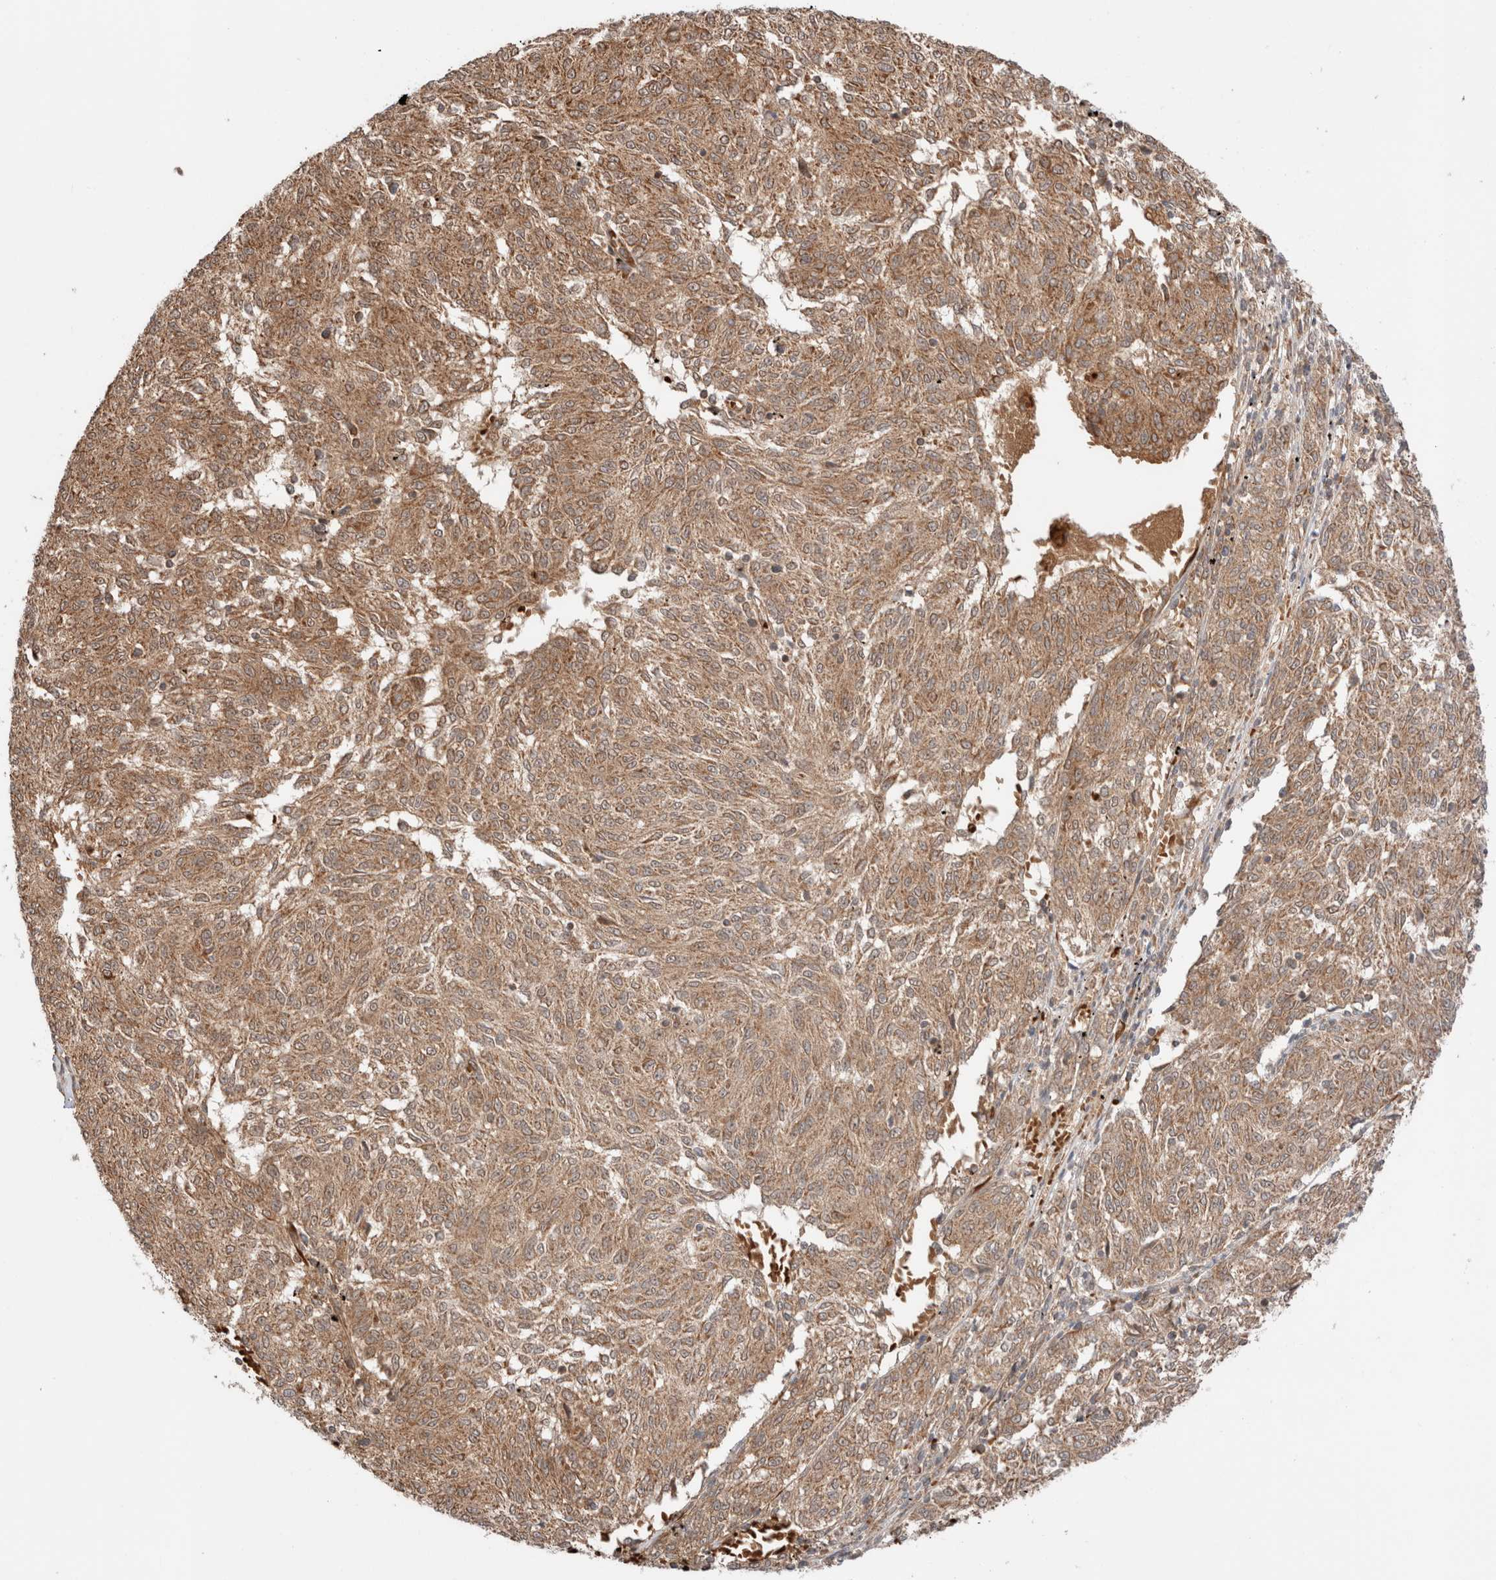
{"staining": {"intensity": "moderate", "quantity": ">75%", "location": "cytoplasmic/membranous"}, "tissue": "melanoma", "cell_type": "Tumor cells", "image_type": "cancer", "snomed": [{"axis": "morphology", "description": "Malignant melanoma, NOS"}, {"axis": "topography", "description": "Skin"}], "caption": "This is an image of immunohistochemistry (IHC) staining of melanoma, which shows moderate staining in the cytoplasmic/membranous of tumor cells.", "gene": "ZNF649", "patient": {"sex": "female", "age": 72}}